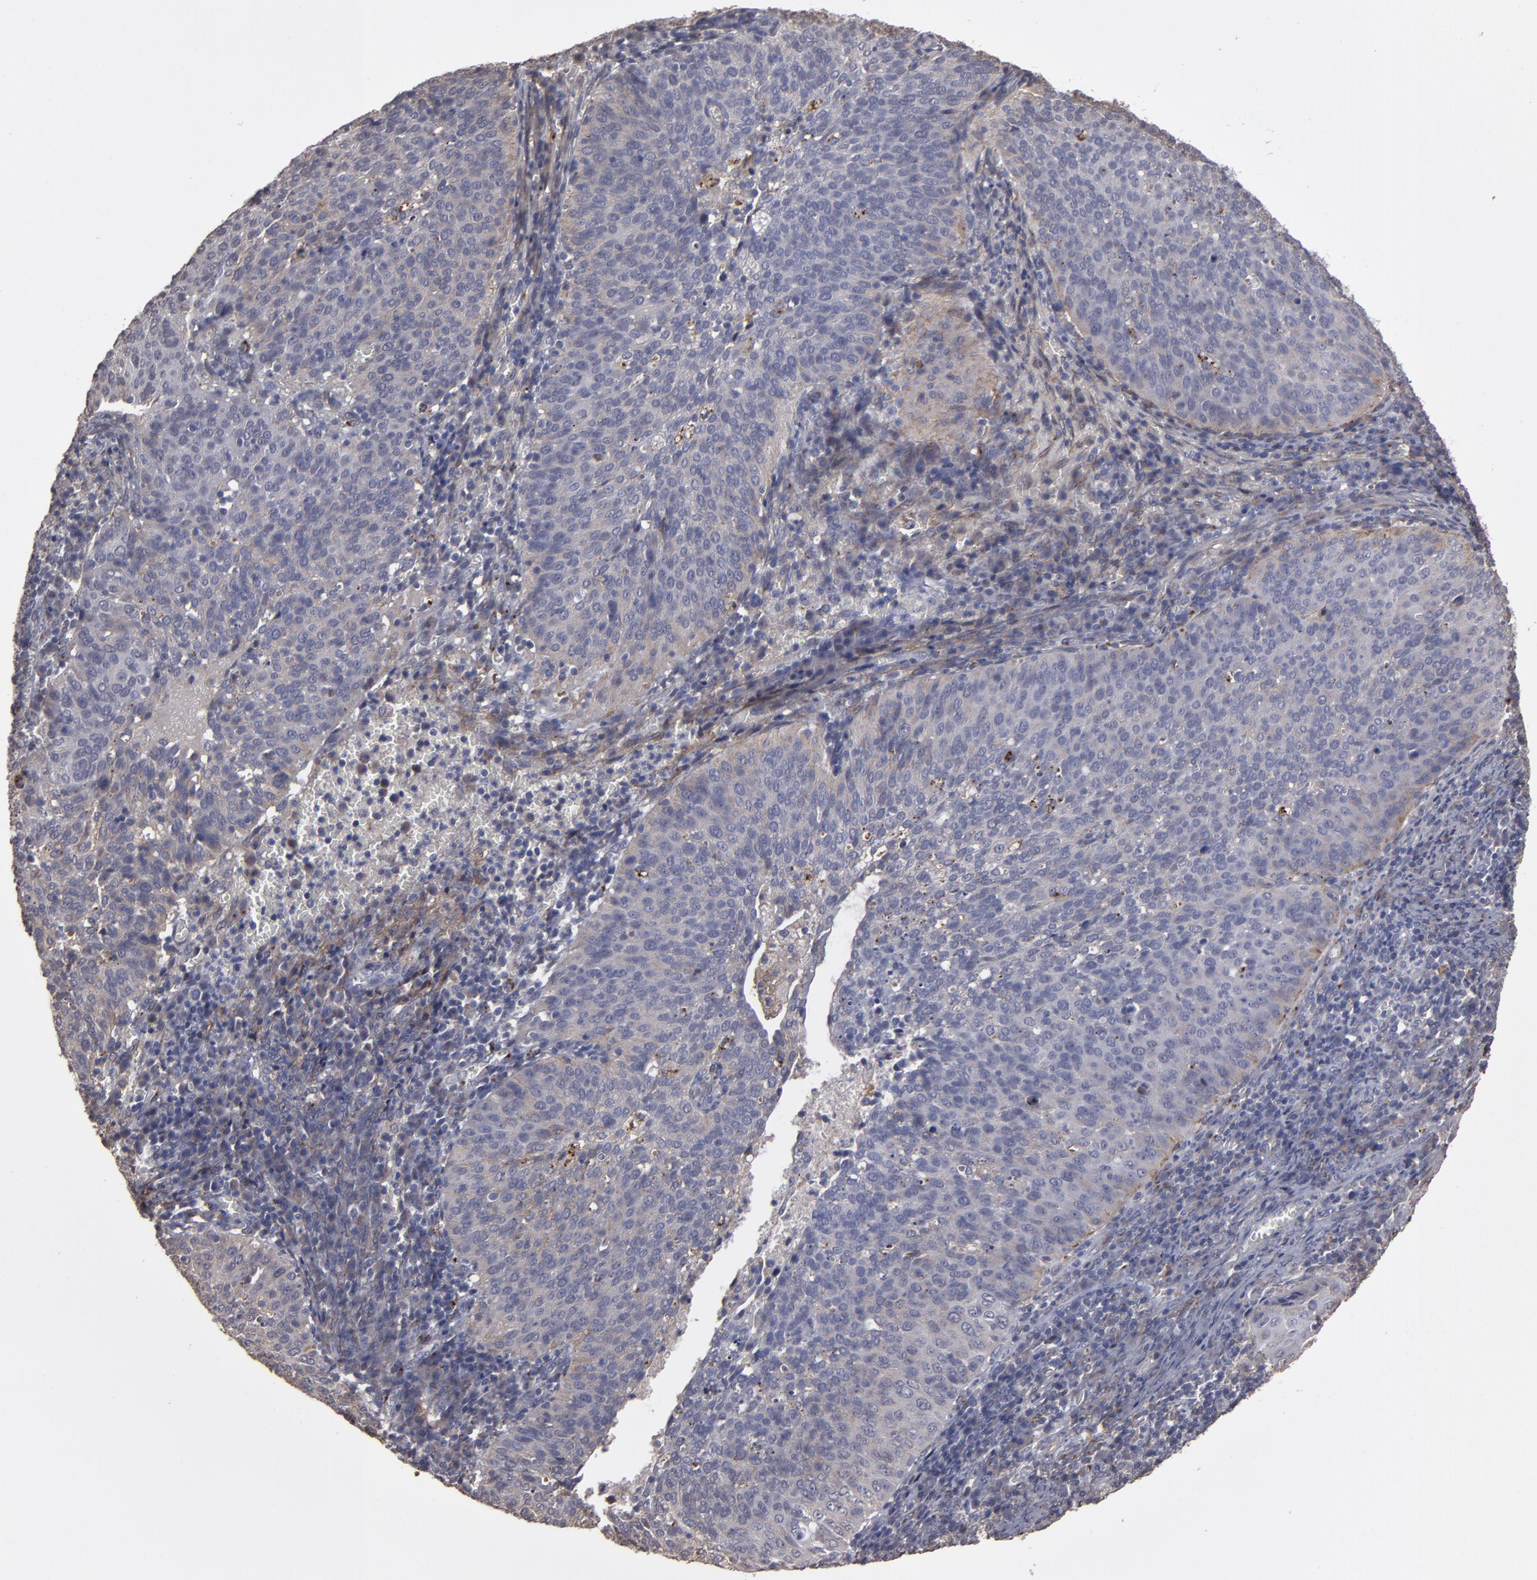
{"staining": {"intensity": "weak", "quantity": "<25%", "location": "cytoplasmic/membranous"}, "tissue": "cervical cancer", "cell_type": "Tumor cells", "image_type": "cancer", "snomed": [{"axis": "morphology", "description": "Squamous cell carcinoma, NOS"}, {"axis": "topography", "description": "Cervix"}], "caption": "The image exhibits no staining of tumor cells in cervical cancer (squamous cell carcinoma).", "gene": "ITGB5", "patient": {"sex": "female", "age": 39}}